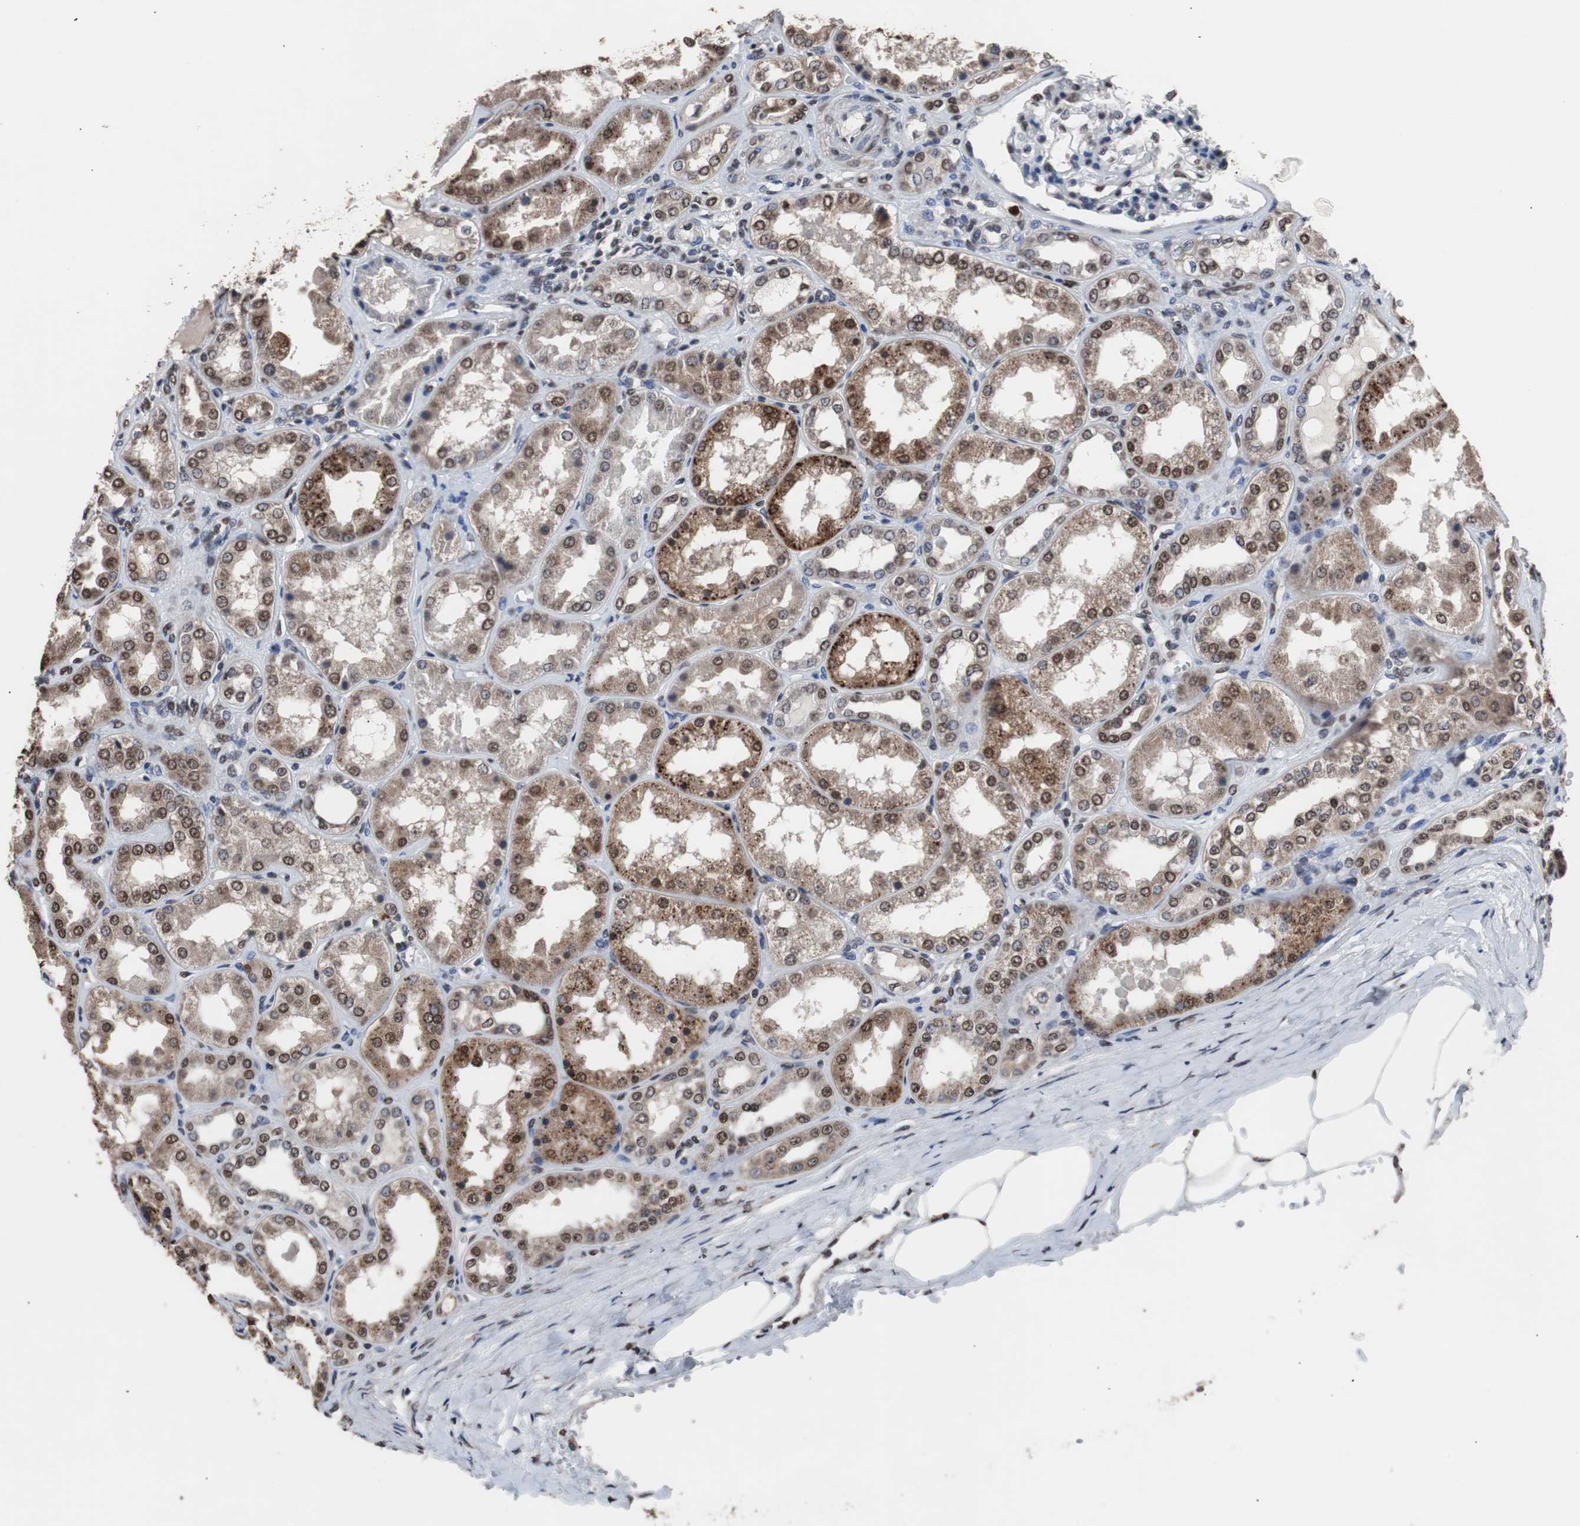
{"staining": {"intensity": "moderate", "quantity": "25%-75%", "location": "nuclear"}, "tissue": "kidney", "cell_type": "Cells in glomeruli", "image_type": "normal", "snomed": [{"axis": "morphology", "description": "Normal tissue, NOS"}, {"axis": "topography", "description": "Kidney"}], "caption": "Immunohistochemistry of benign human kidney demonstrates medium levels of moderate nuclear staining in about 25%-75% of cells in glomeruli.", "gene": "MED27", "patient": {"sex": "female", "age": 56}}